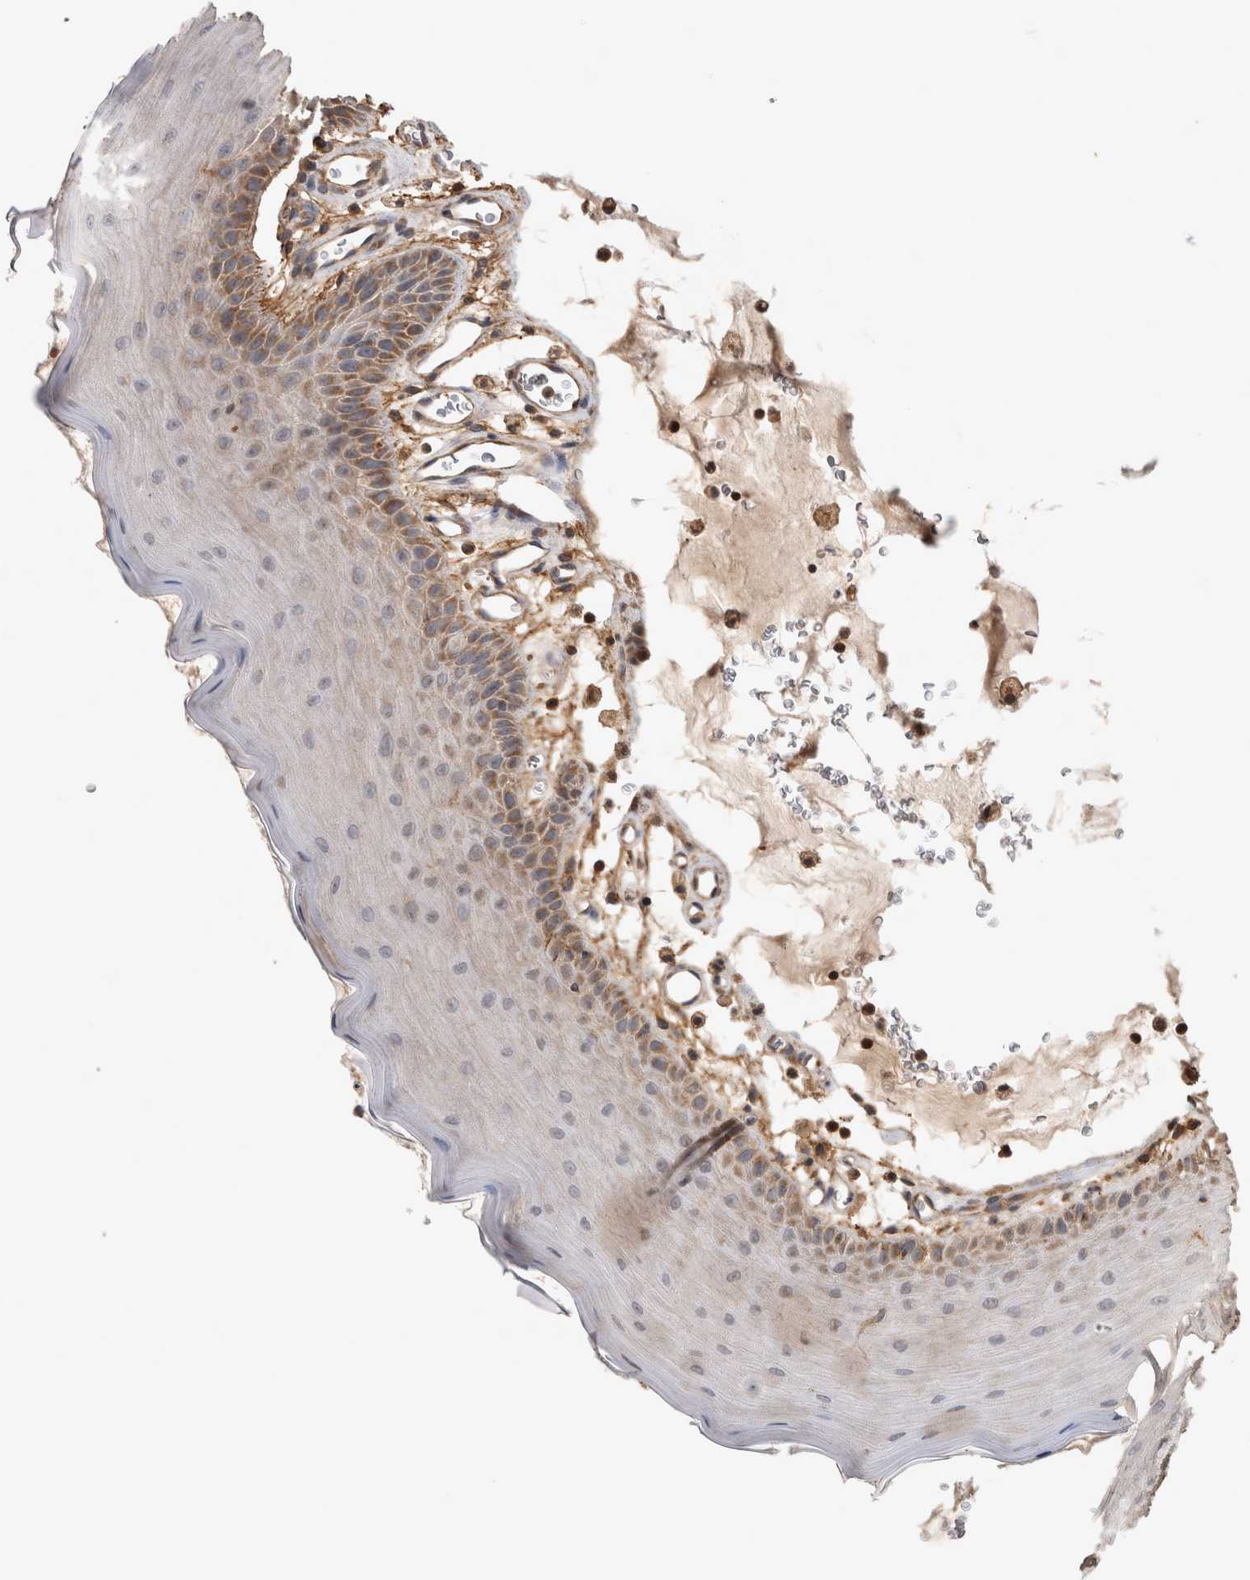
{"staining": {"intensity": "moderate", "quantity": "25%-75%", "location": "cytoplasmic/membranous"}, "tissue": "oral mucosa", "cell_type": "Squamous epithelial cells", "image_type": "normal", "snomed": [{"axis": "morphology", "description": "Normal tissue, NOS"}, {"axis": "topography", "description": "Oral tissue"}], "caption": "A histopathology image showing moderate cytoplasmic/membranous positivity in approximately 25%-75% of squamous epithelial cells in benign oral mucosa, as visualized by brown immunohistochemical staining.", "gene": "TRMT61B", "patient": {"sex": "male", "age": 13}}